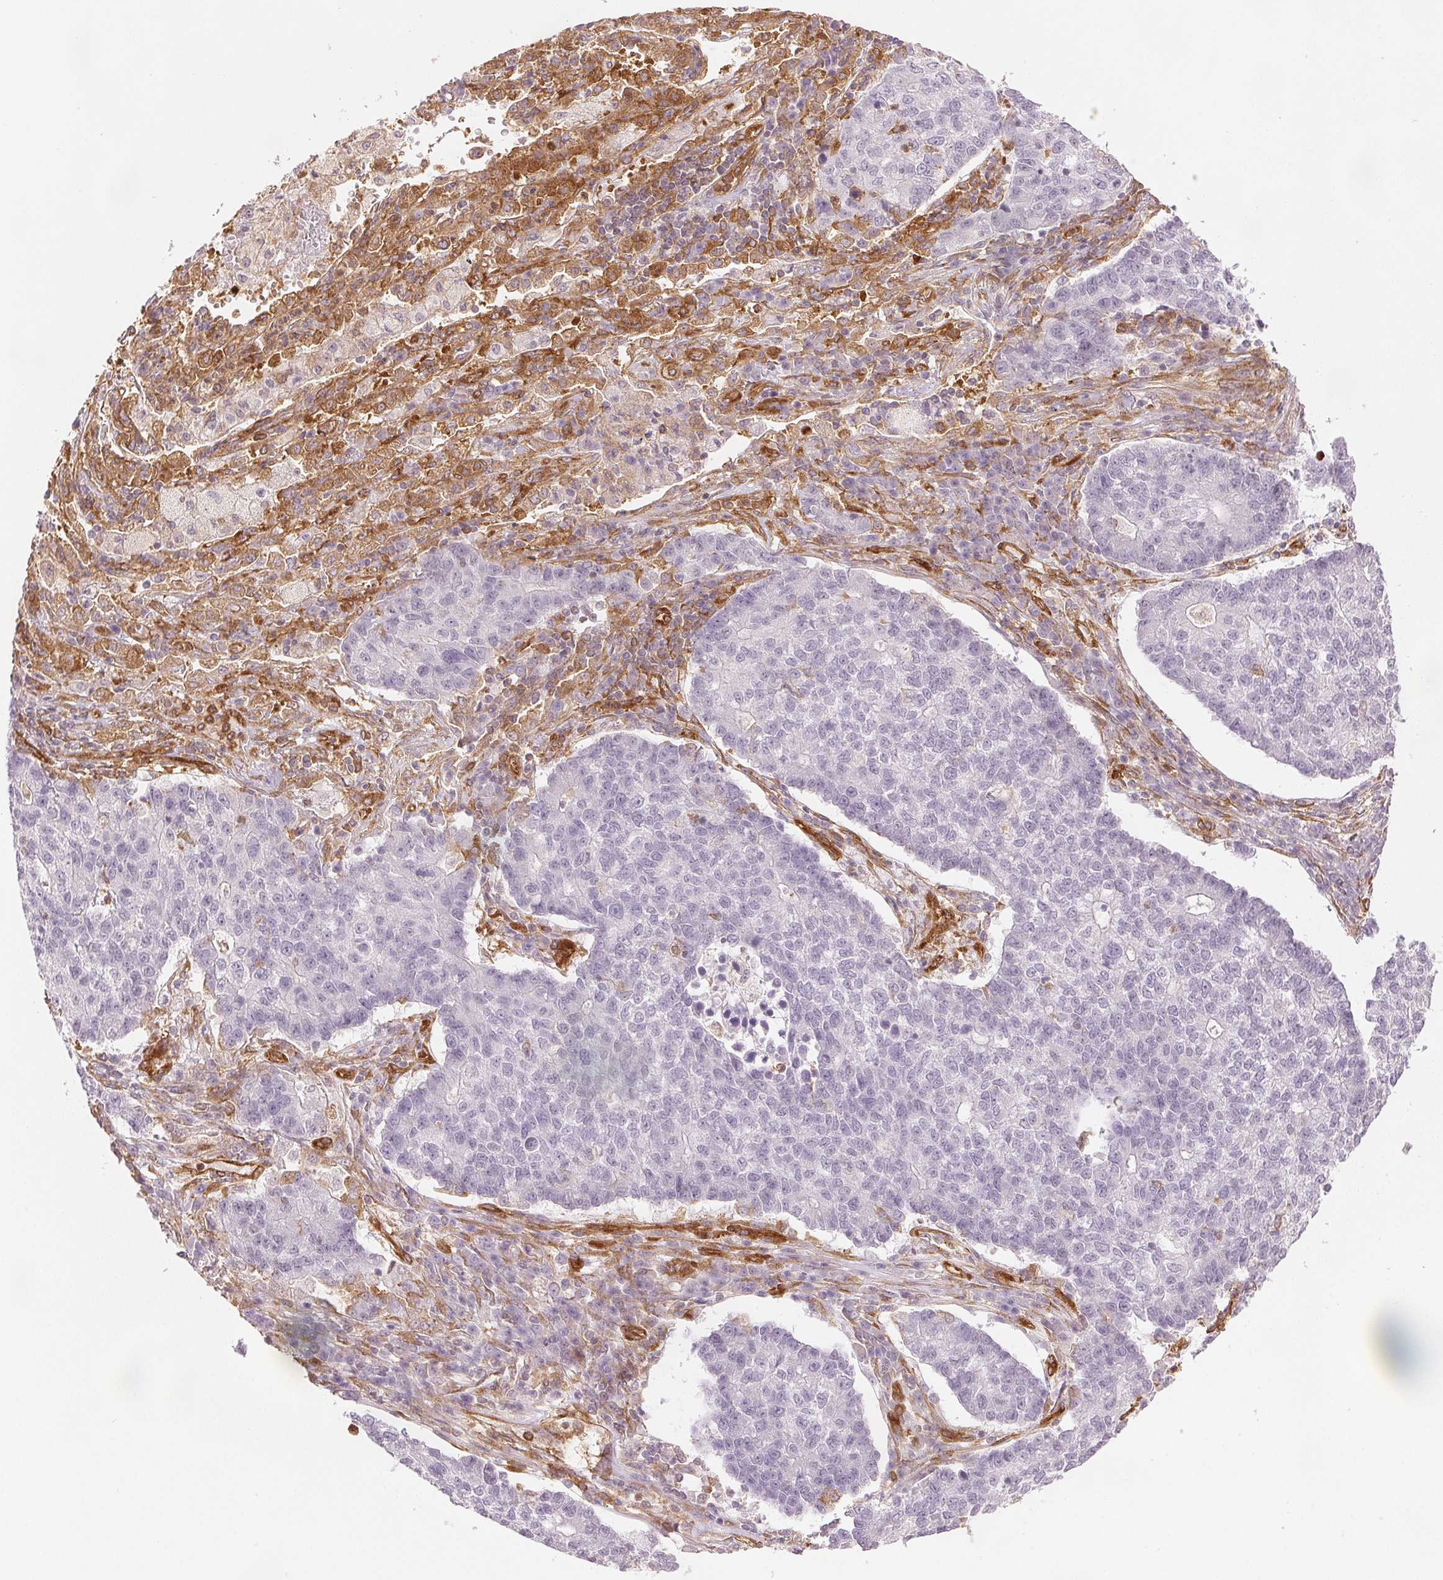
{"staining": {"intensity": "negative", "quantity": "none", "location": "none"}, "tissue": "lung cancer", "cell_type": "Tumor cells", "image_type": "cancer", "snomed": [{"axis": "morphology", "description": "Adenocarcinoma, NOS"}, {"axis": "topography", "description": "Lung"}], "caption": "Tumor cells are negative for protein expression in human adenocarcinoma (lung).", "gene": "DIAPH2", "patient": {"sex": "male", "age": 57}}